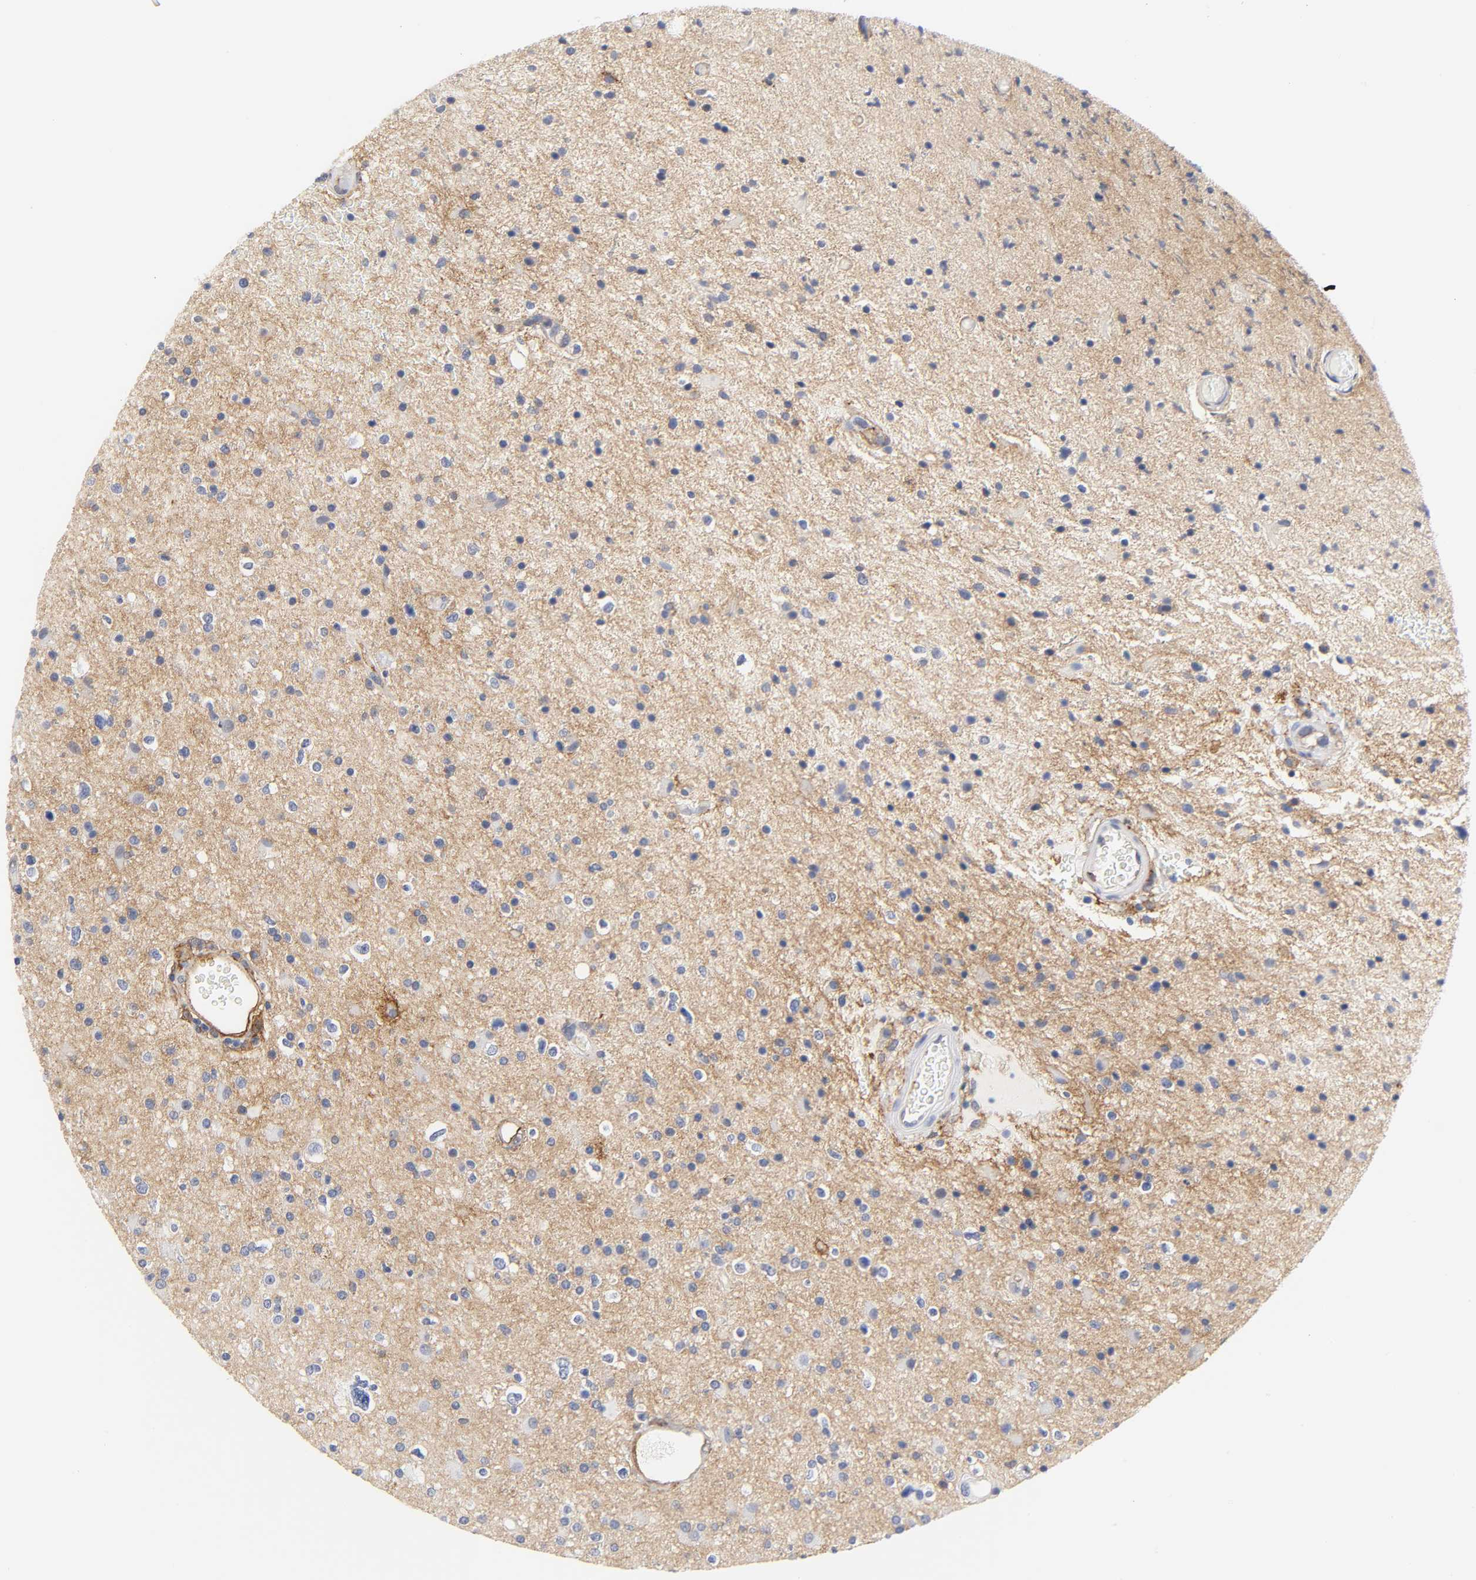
{"staining": {"intensity": "moderate", "quantity": "25%-75%", "location": "cytoplasmic/membranous"}, "tissue": "glioma", "cell_type": "Tumor cells", "image_type": "cancer", "snomed": [{"axis": "morphology", "description": "Glioma, malignant, High grade"}, {"axis": "topography", "description": "Brain"}], "caption": "Glioma stained for a protein displays moderate cytoplasmic/membranous positivity in tumor cells. Using DAB (brown) and hematoxylin (blue) stains, captured at high magnification using brightfield microscopy.", "gene": "ICAM1", "patient": {"sex": "male", "age": 33}}